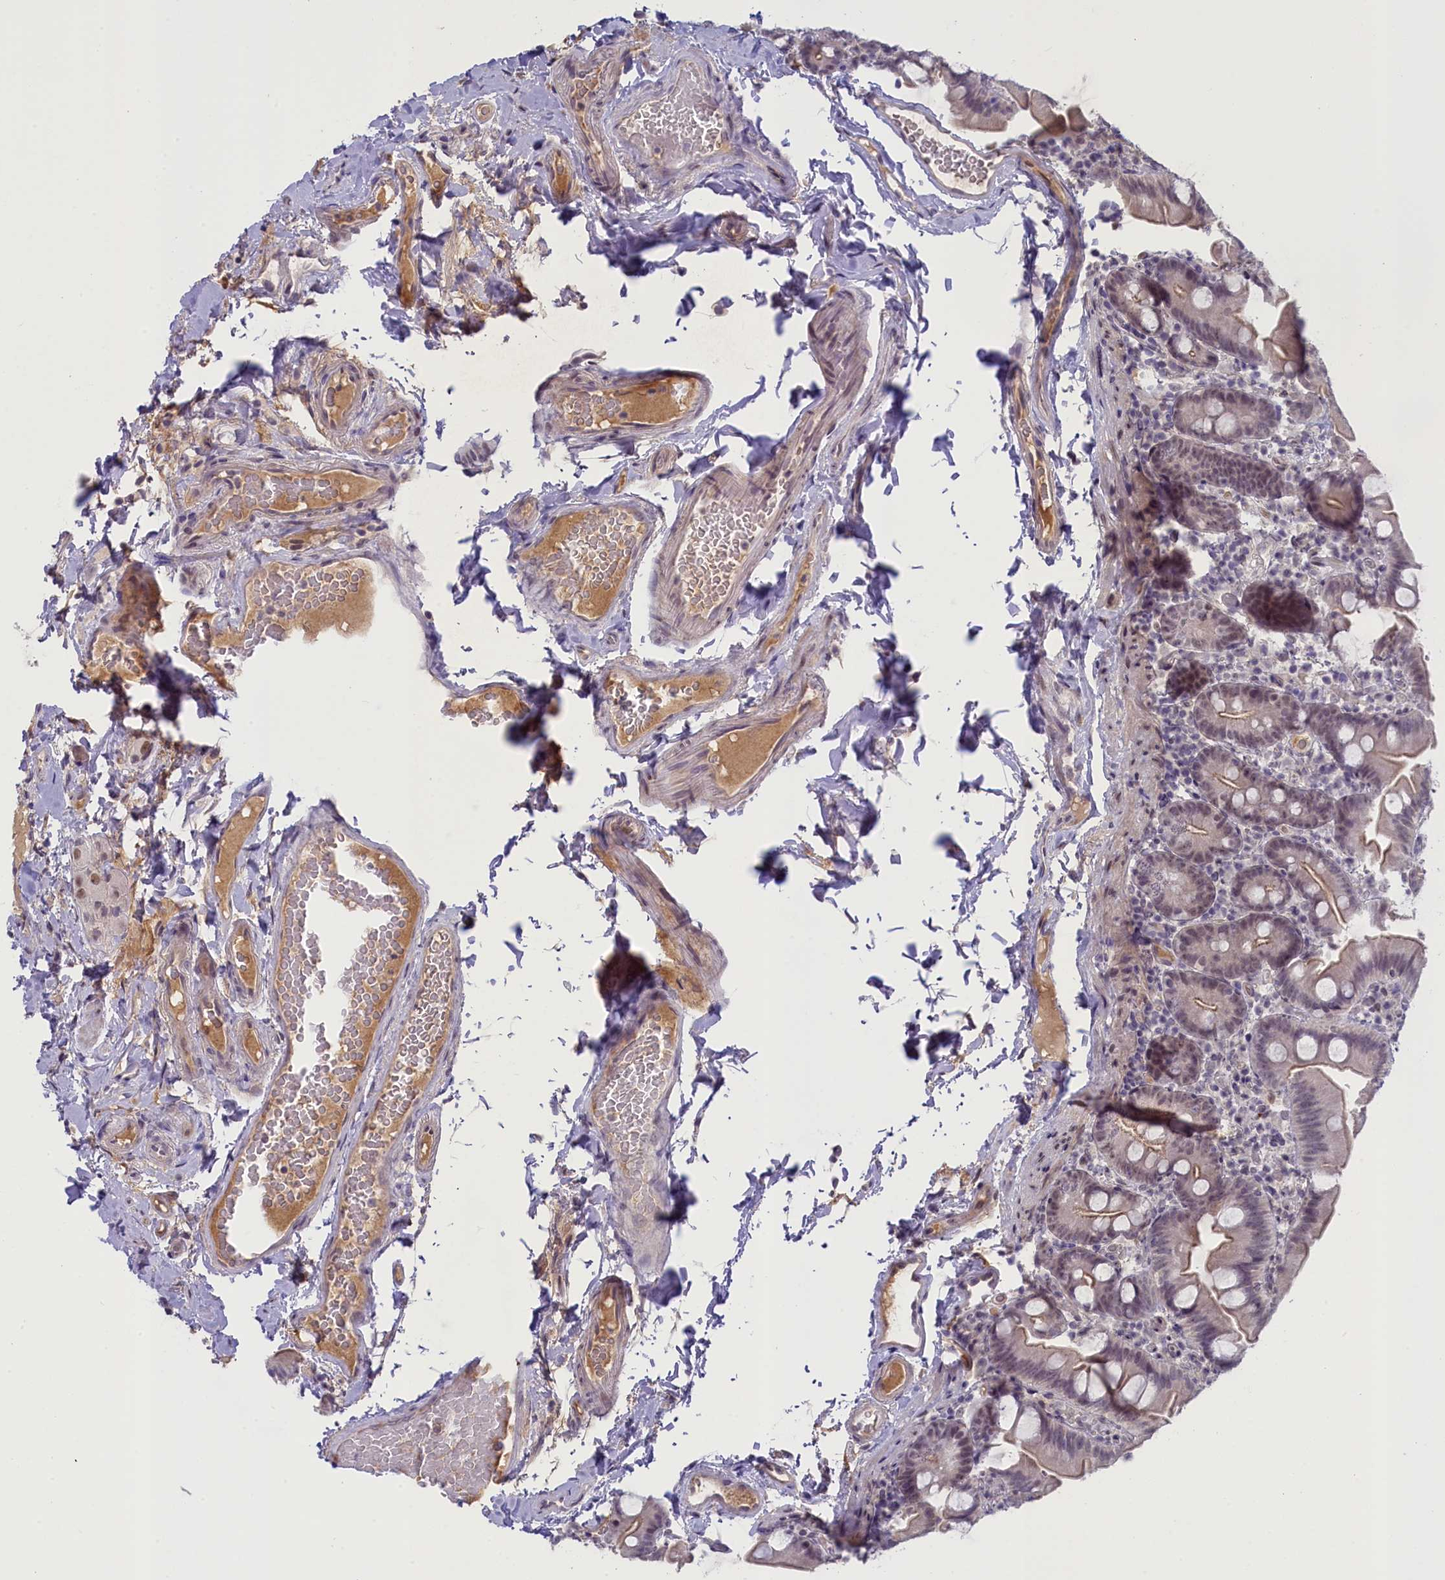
{"staining": {"intensity": "weak", "quantity": "25%-75%", "location": "nuclear"}, "tissue": "small intestine", "cell_type": "Glandular cells", "image_type": "normal", "snomed": [{"axis": "morphology", "description": "Normal tissue, NOS"}, {"axis": "topography", "description": "Small intestine"}], "caption": "DAB (3,3'-diaminobenzidine) immunohistochemical staining of unremarkable small intestine demonstrates weak nuclear protein staining in about 25%-75% of glandular cells.", "gene": "CRAMP1", "patient": {"sex": "female", "age": 68}}